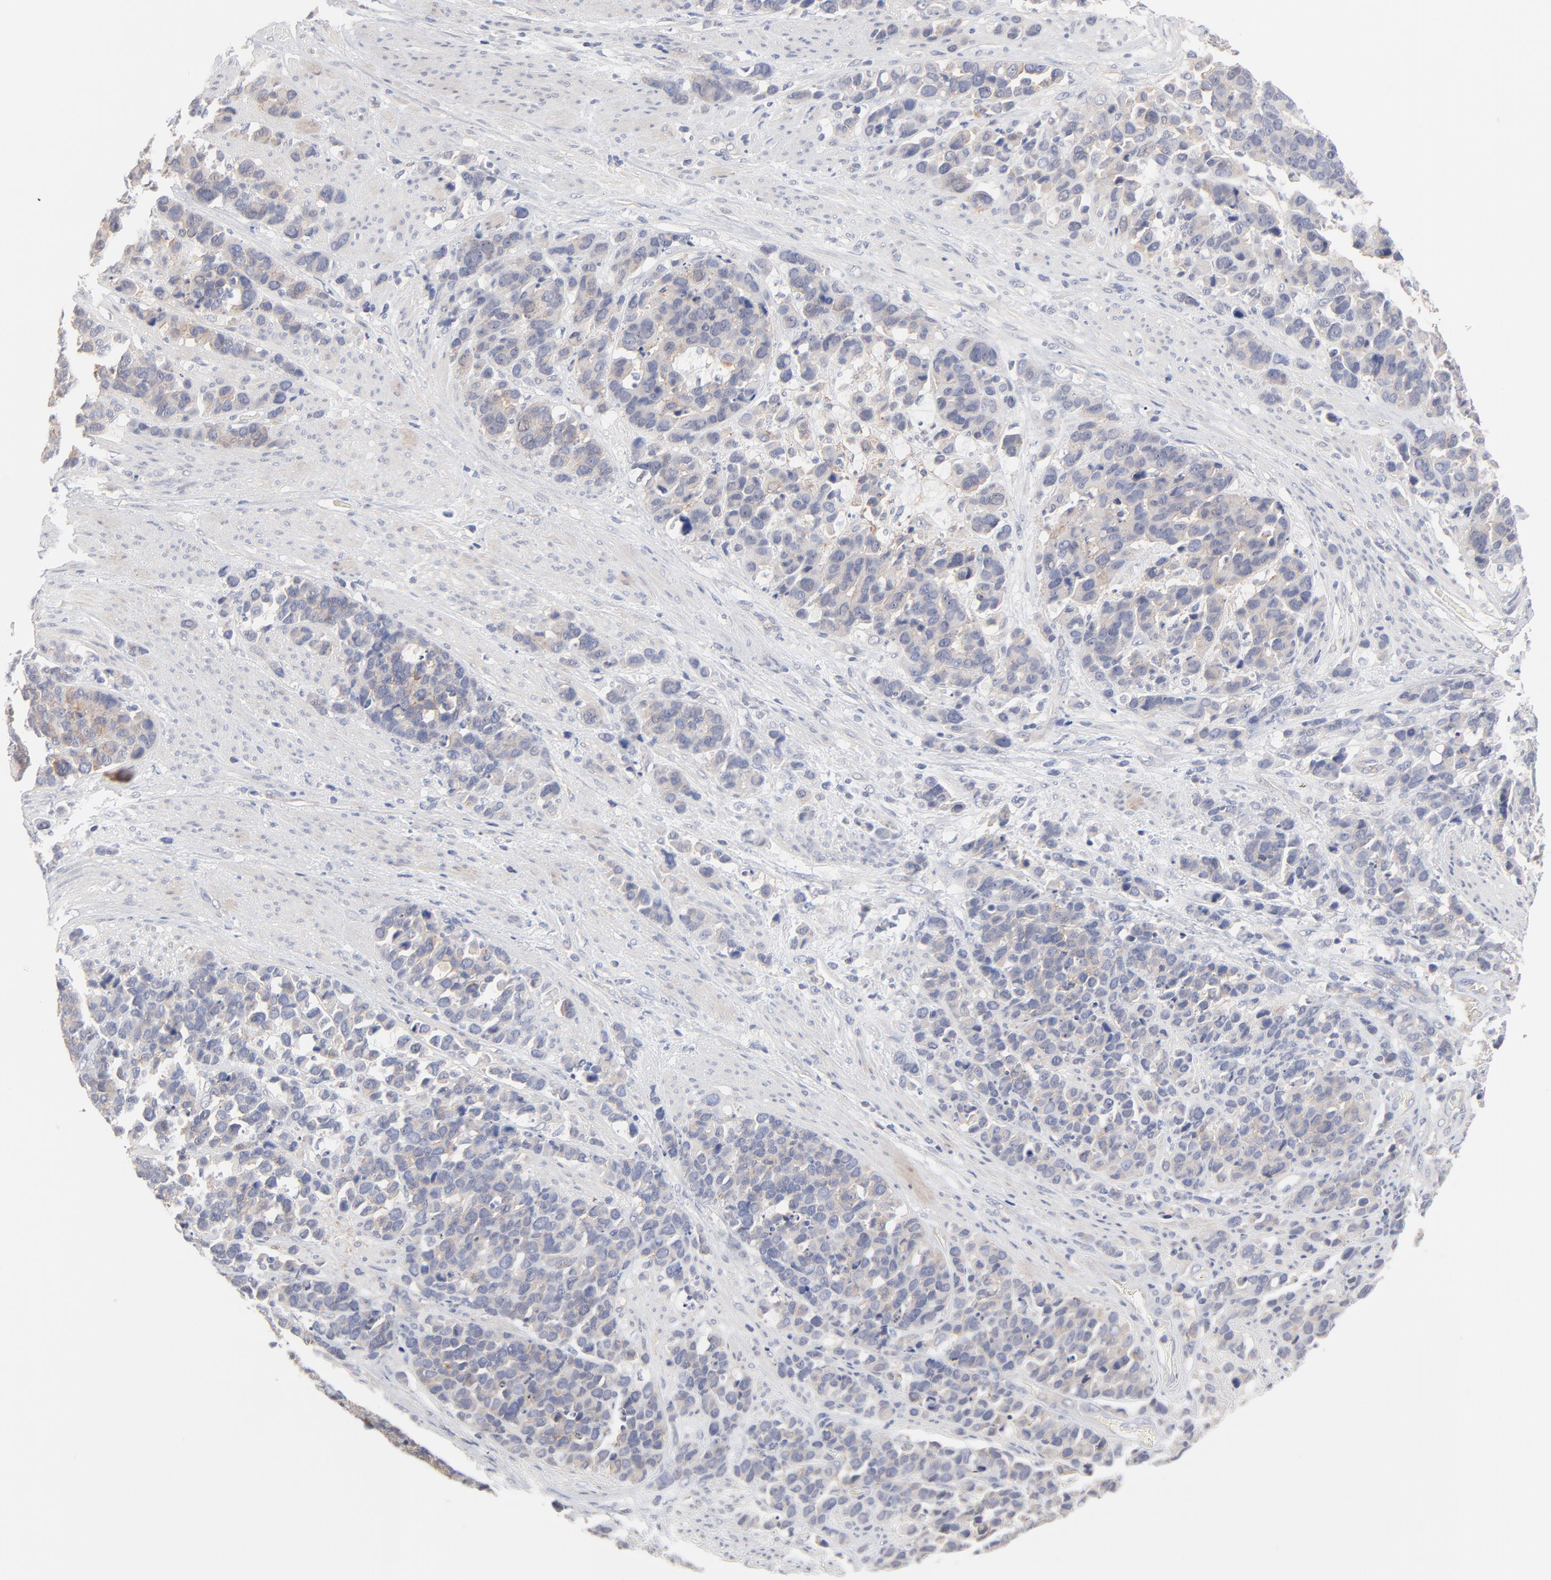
{"staining": {"intensity": "weak", "quantity": "25%-75%", "location": "cytoplasmic/membranous"}, "tissue": "stomach cancer", "cell_type": "Tumor cells", "image_type": "cancer", "snomed": [{"axis": "morphology", "description": "Adenocarcinoma, NOS"}, {"axis": "topography", "description": "Stomach, upper"}], "caption": "Tumor cells reveal low levels of weak cytoplasmic/membranous expression in about 25%-75% of cells in human stomach adenocarcinoma.", "gene": "SLC16A1", "patient": {"sex": "male", "age": 71}}